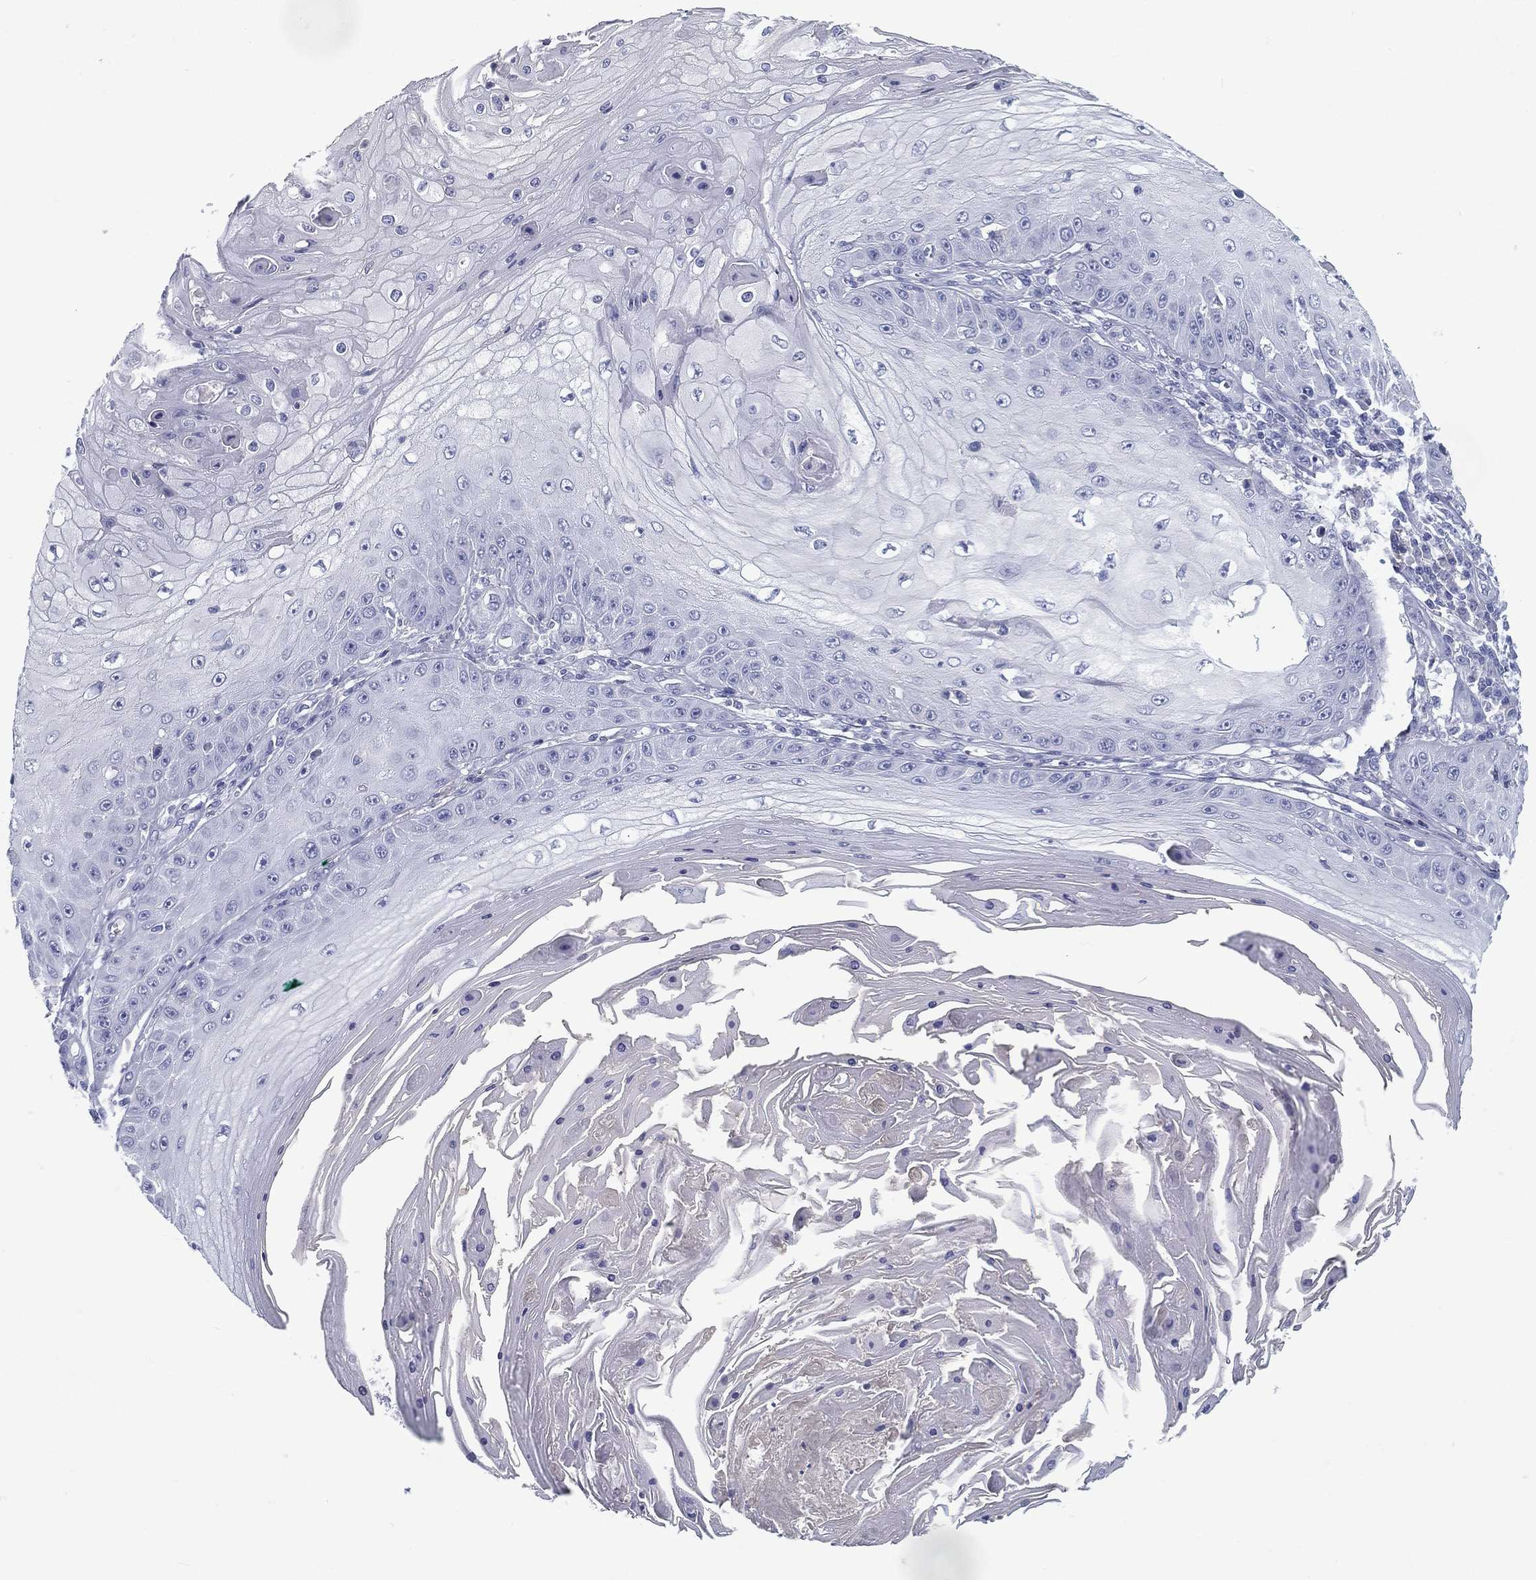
{"staining": {"intensity": "negative", "quantity": "none", "location": "none"}, "tissue": "skin cancer", "cell_type": "Tumor cells", "image_type": "cancer", "snomed": [{"axis": "morphology", "description": "Squamous cell carcinoma, NOS"}, {"axis": "topography", "description": "Skin"}], "caption": "Skin cancer (squamous cell carcinoma) was stained to show a protein in brown. There is no significant staining in tumor cells. (Brightfield microscopy of DAB (3,3'-diaminobenzidine) IHC at high magnification).", "gene": "RGS13", "patient": {"sex": "male", "age": 70}}